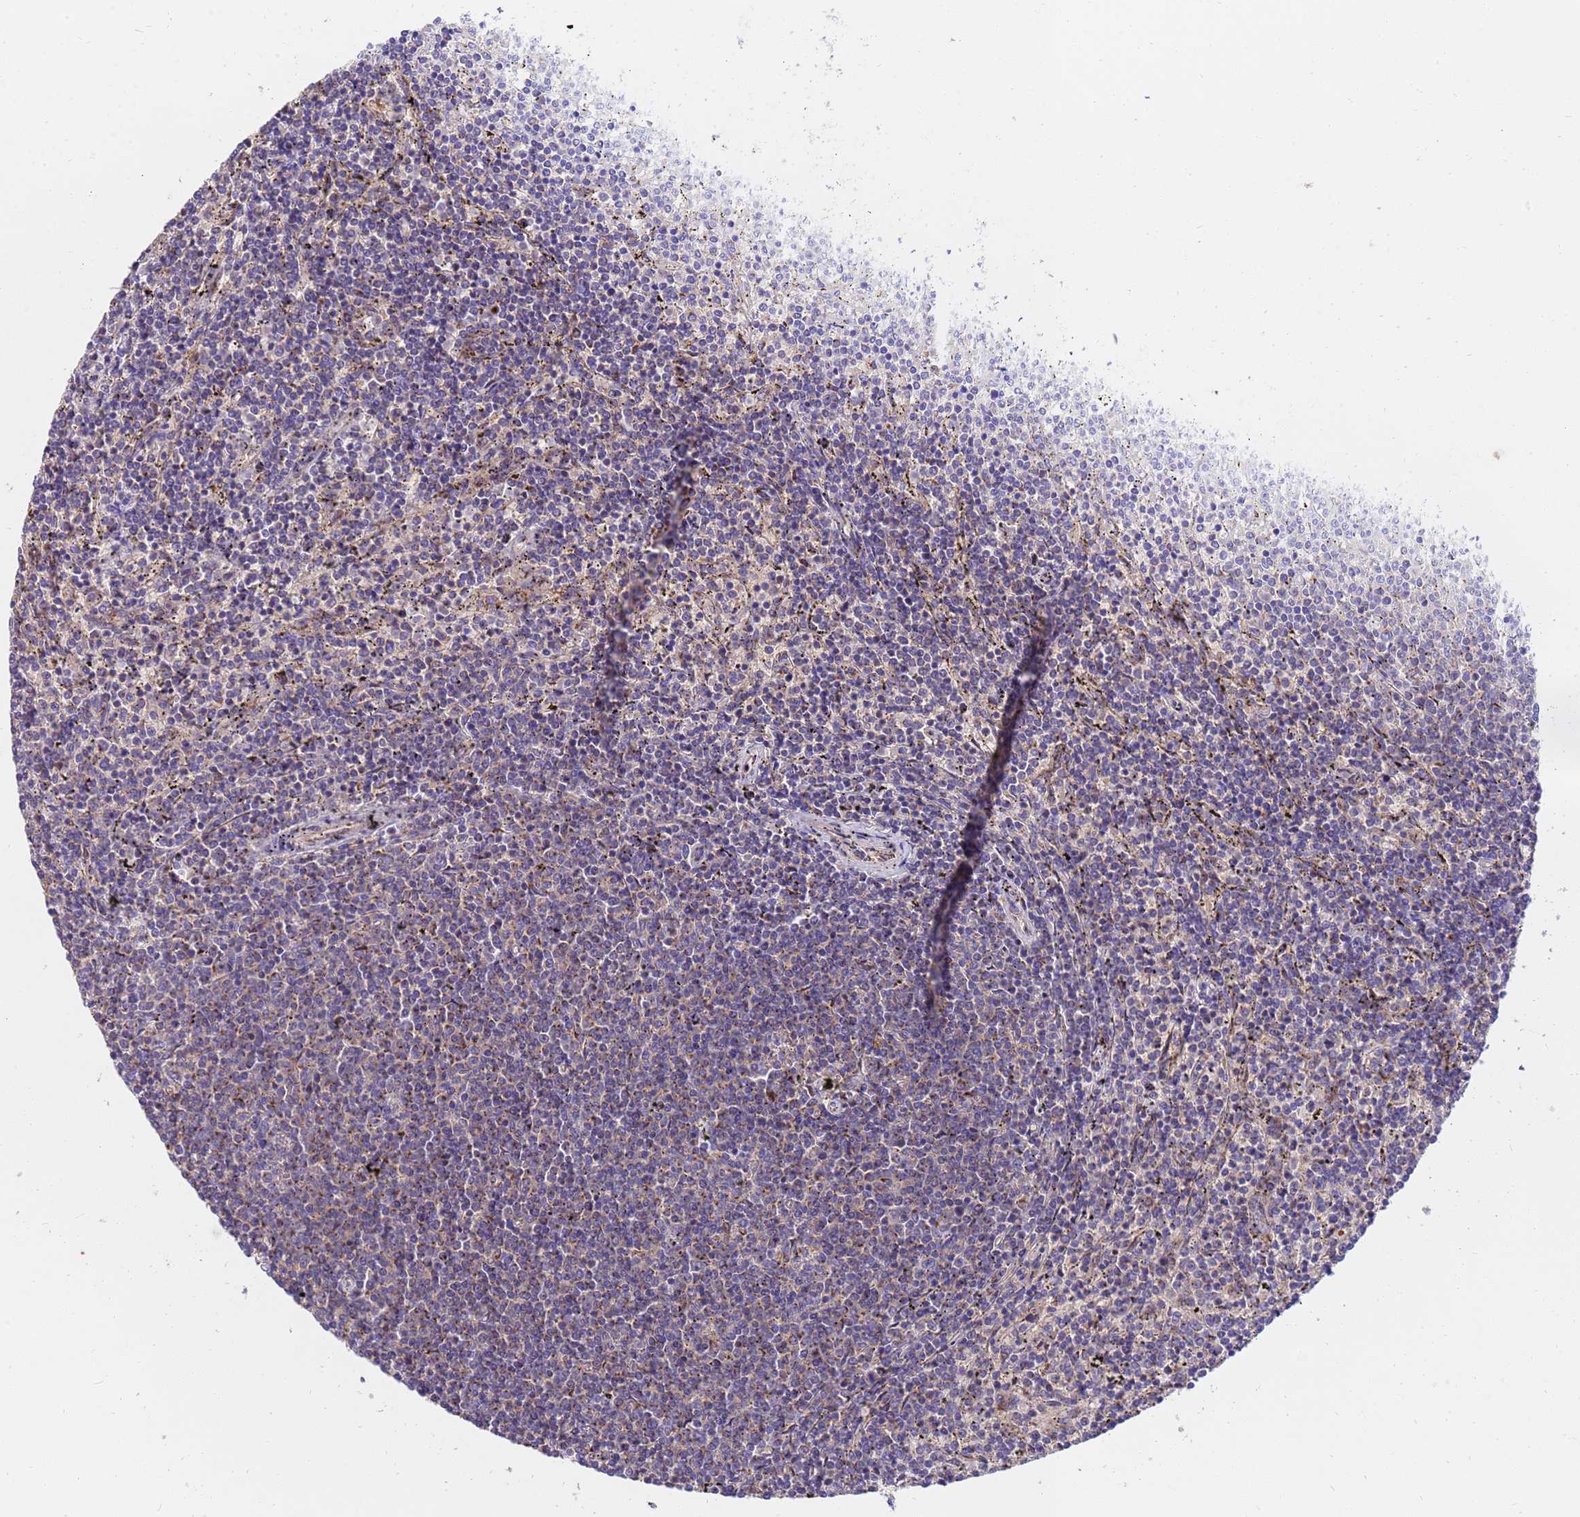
{"staining": {"intensity": "weak", "quantity": "25%-75%", "location": "cytoplasmic/membranous"}, "tissue": "lymphoma", "cell_type": "Tumor cells", "image_type": "cancer", "snomed": [{"axis": "morphology", "description": "Malignant lymphoma, non-Hodgkin's type, Low grade"}, {"axis": "topography", "description": "Spleen"}], "caption": "This image demonstrates malignant lymphoma, non-Hodgkin's type (low-grade) stained with immunohistochemistry (IHC) to label a protein in brown. The cytoplasmic/membranous of tumor cells show weak positivity for the protein. Nuclei are counter-stained blue.", "gene": "HPS3", "patient": {"sex": "female", "age": 50}}